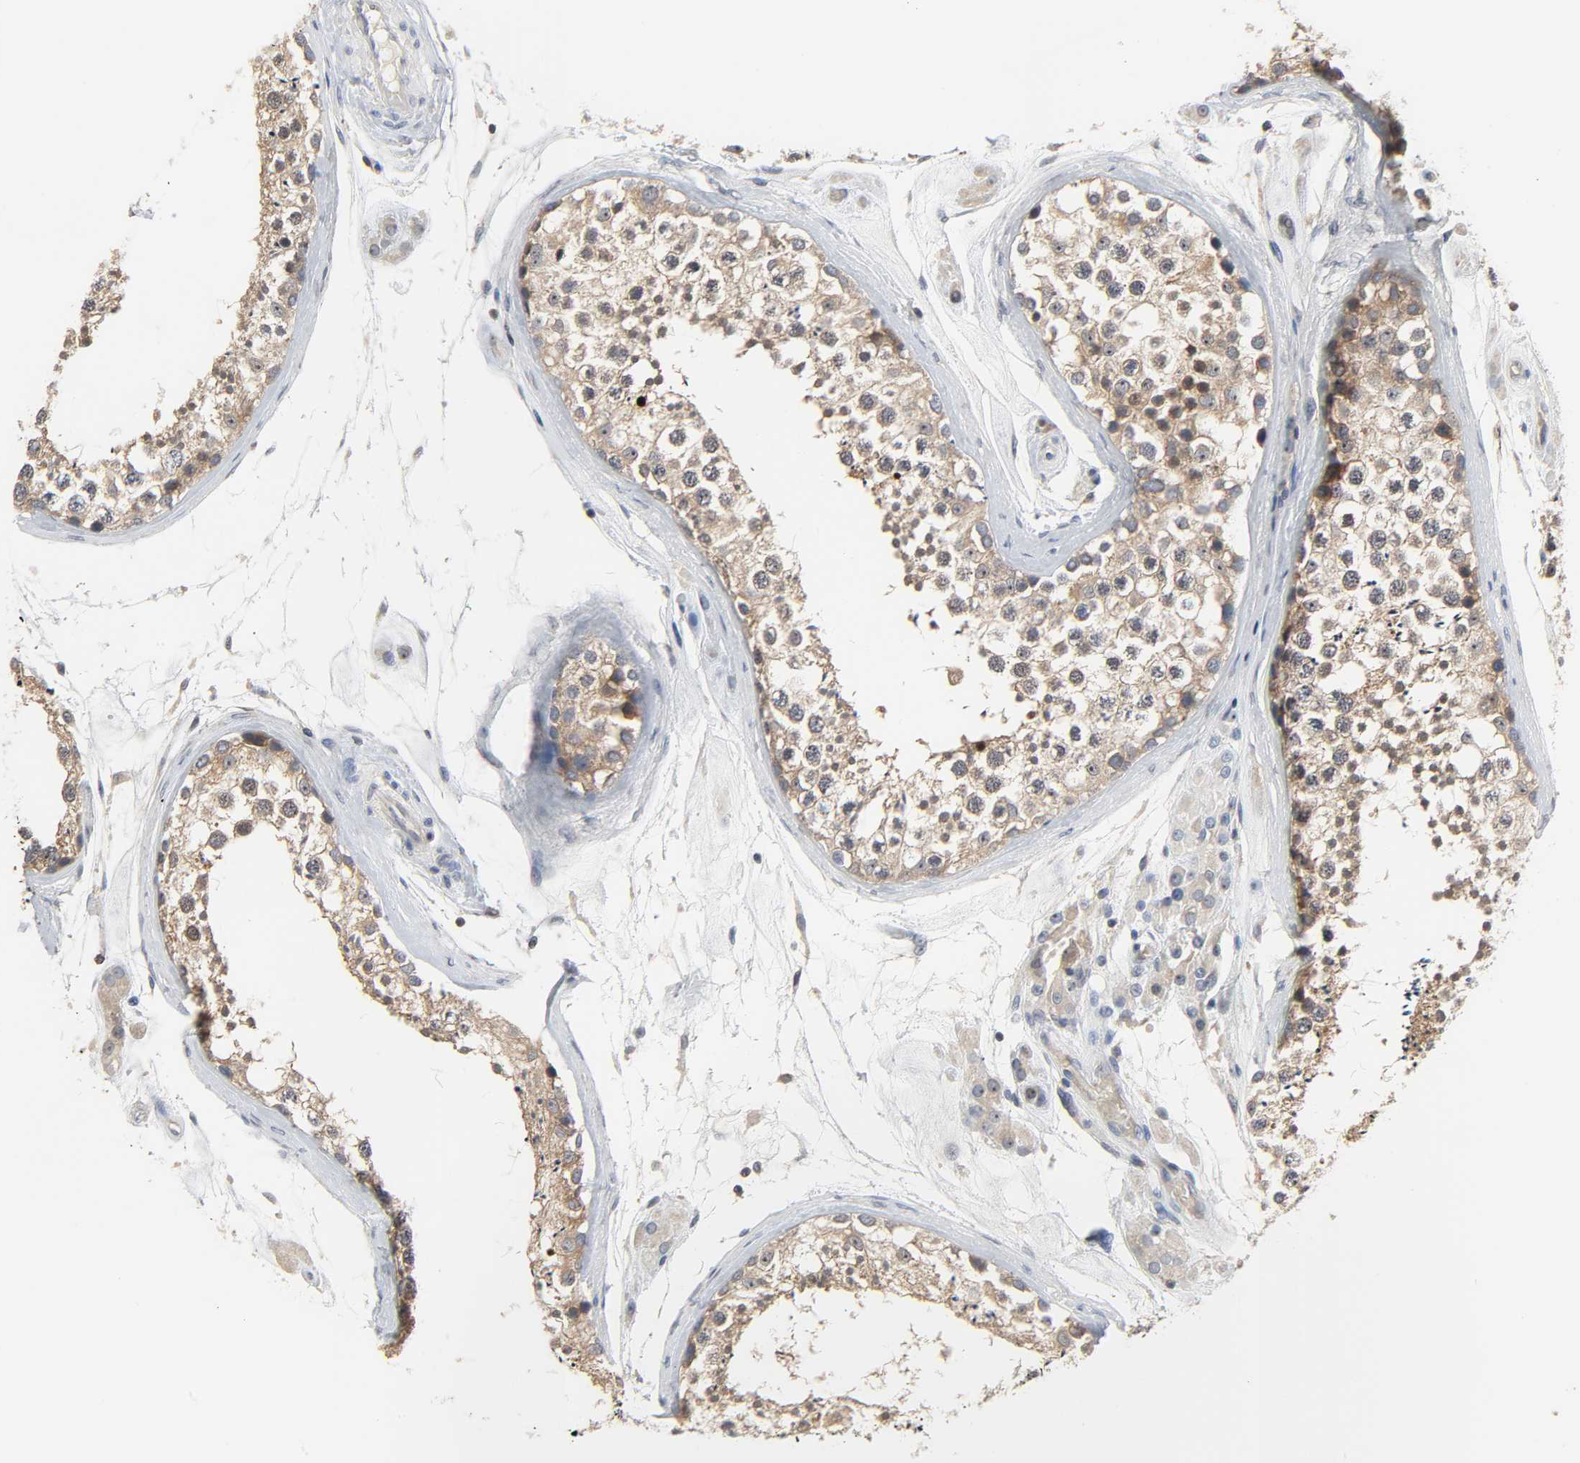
{"staining": {"intensity": "moderate", "quantity": ">75%", "location": "cytoplasmic/membranous,nuclear"}, "tissue": "testis", "cell_type": "Cells in seminiferous ducts", "image_type": "normal", "snomed": [{"axis": "morphology", "description": "Normal tissue, NOS"}, {"axis": "topography", "description": "Testis"}], "caption": "About >75% of cells in seminiferous ducts in normal testis demonstrate moderate cytoplasmic/membranous,nuclear protein positivity as visualized by brown immunohistochemical staining.", "gene": "PLEKHA2", "patient": {"sex": "male", "age": 46}}